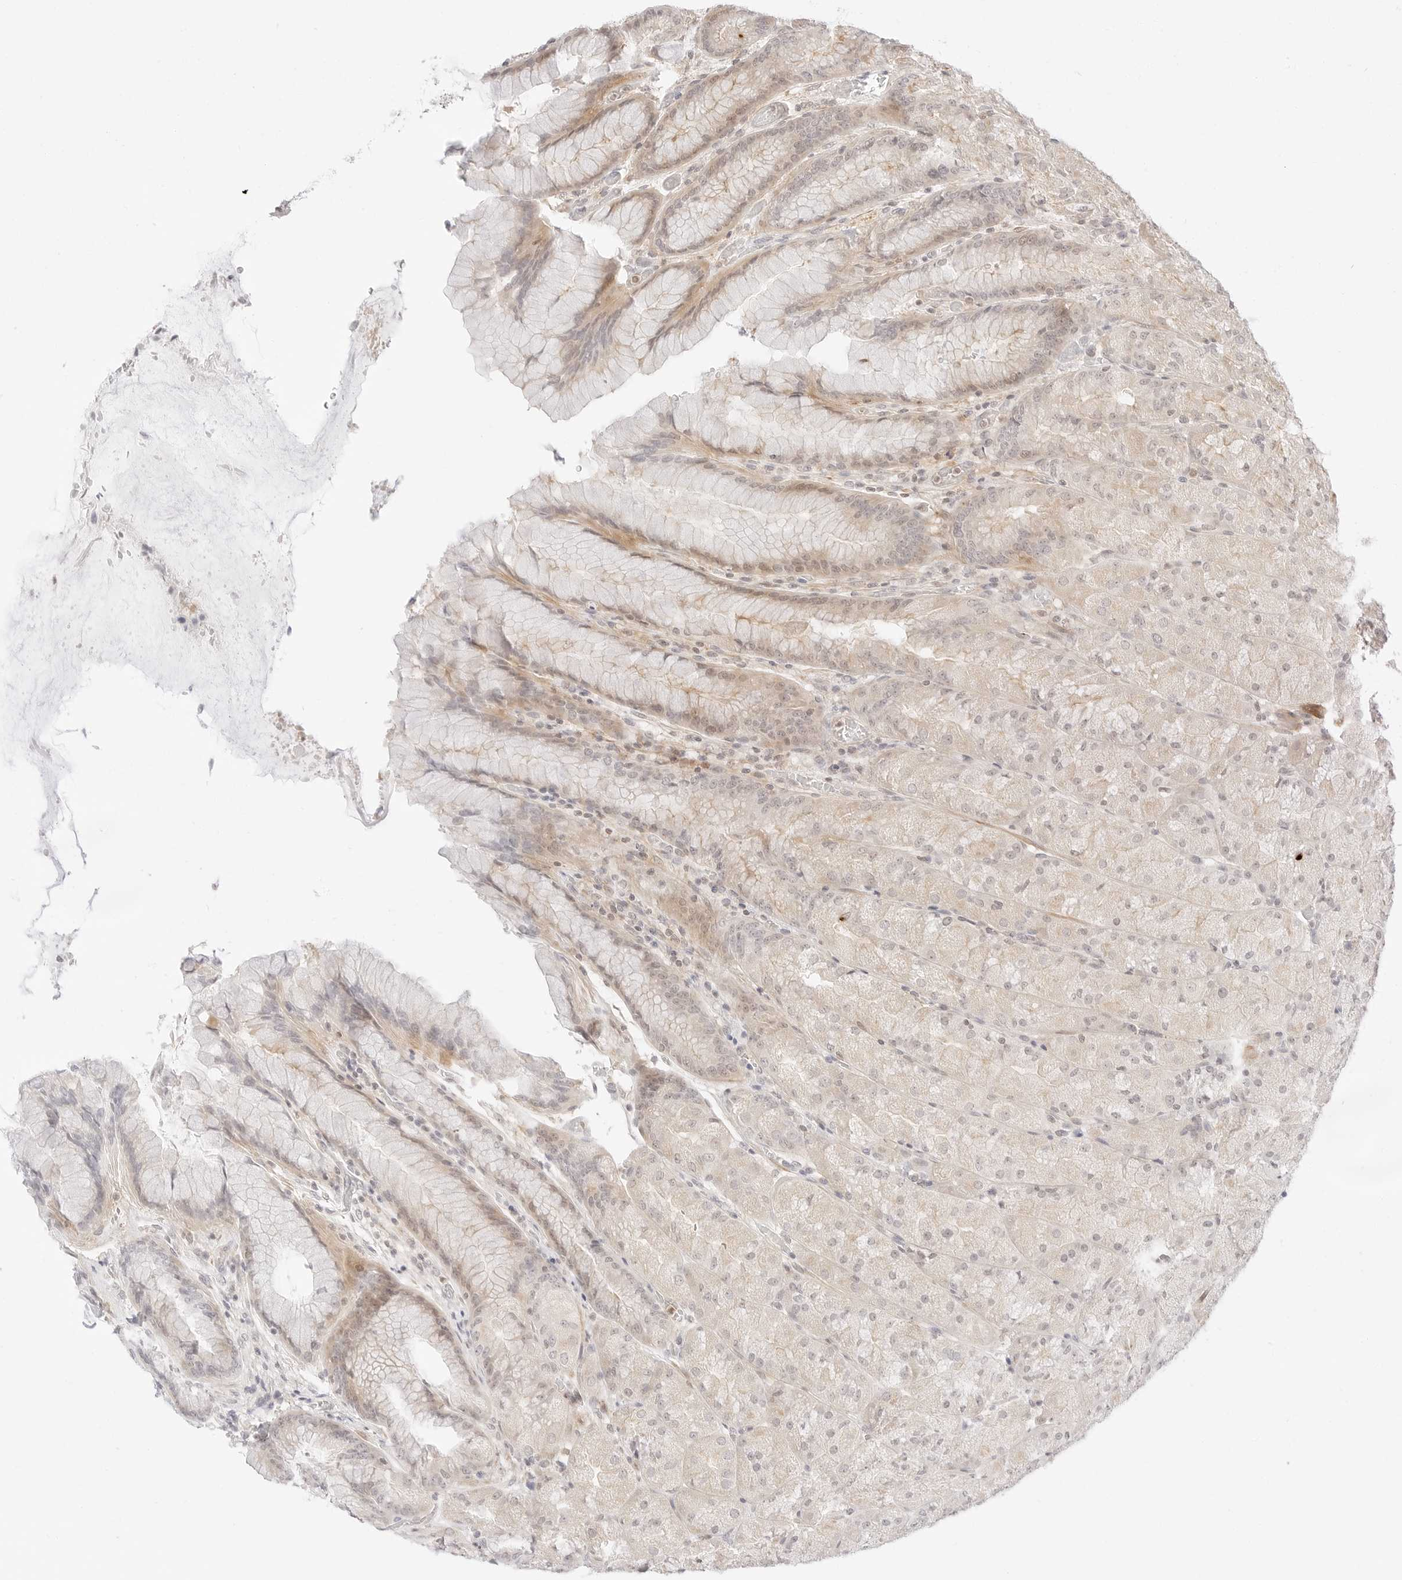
{"staining": {"intensity": "weak", "quantity": "25%-75%", "location": "cytoplasmic/membranous,nuclear"}, "tissue": "stomach", "cell_type": "Glandular cells", "image_type": "normal", "snomed": [{"axis": "morphology", "description": "Normal tissue, NOS"}, {"axis": "topography", "description": "Stomach, upper"}, {"axis": "topography", "description": "Stomach"}], "caption": "The photomicrograph reveals a brown stain indicating the presence of a protein in the cytoplasmic/membranous,nuclear of glandular cells in stomach.", "gene": "GNAS", "patient": {"sex": "male", "age": 48}}